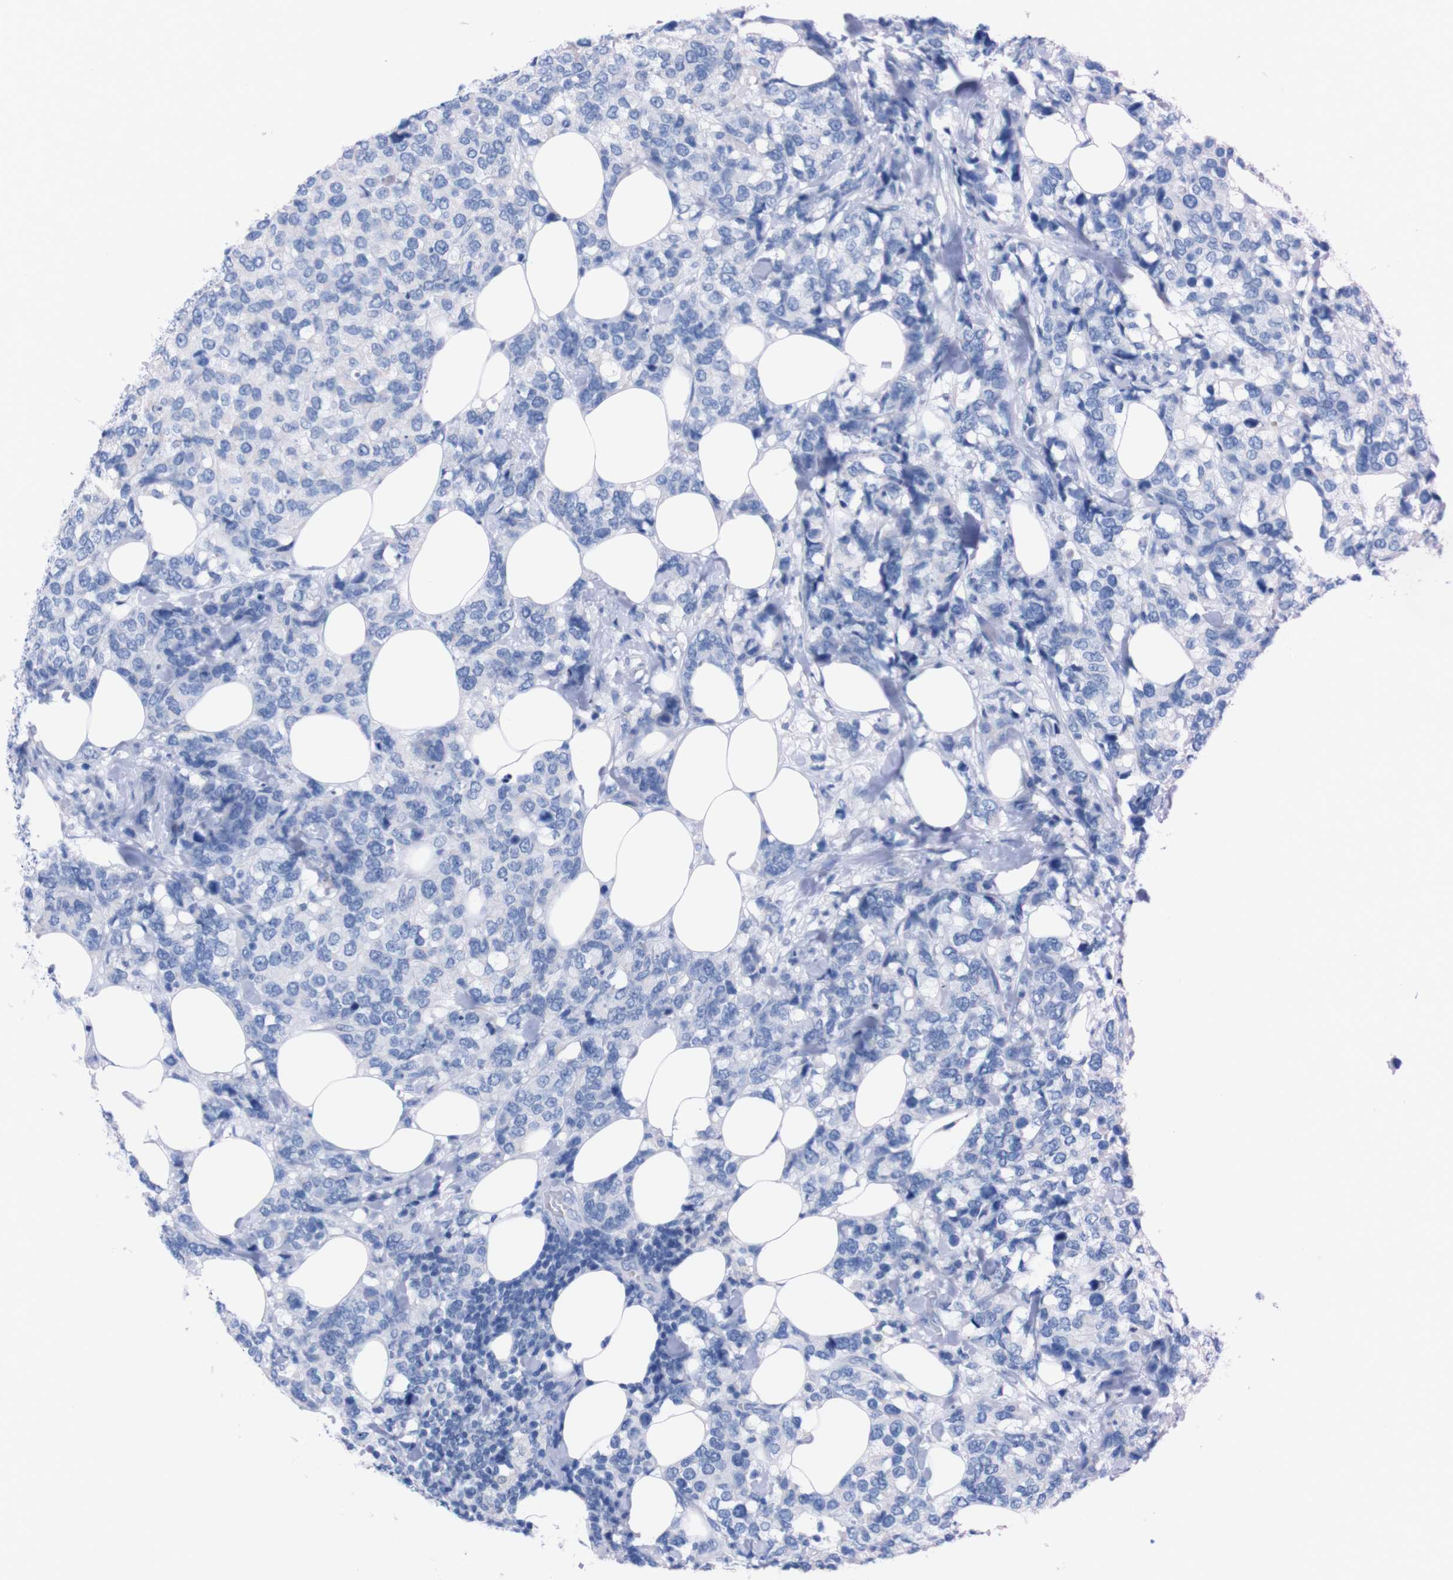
{"staining": {"intensity": "negative", "quantity": "none", "location": "none"}, "tissue": "breast cancer", "cell_type": "Tumor cells", "image_type": "cancer", "snomed": [{"axis": "morphology", "description": "Lobular carcinoma"}, {"axis": "topography", "description": "Breast"}], "caption": "High magnification brightfield microscopy of breast cancer stained with DAB (3,3'-diaminobenzidine) (brown) and counterstained with hematoxylin (blue): tumor cells show no significant staining.", "gene": "TMEM243", "patient": {"sex": "female", "age": 59}}